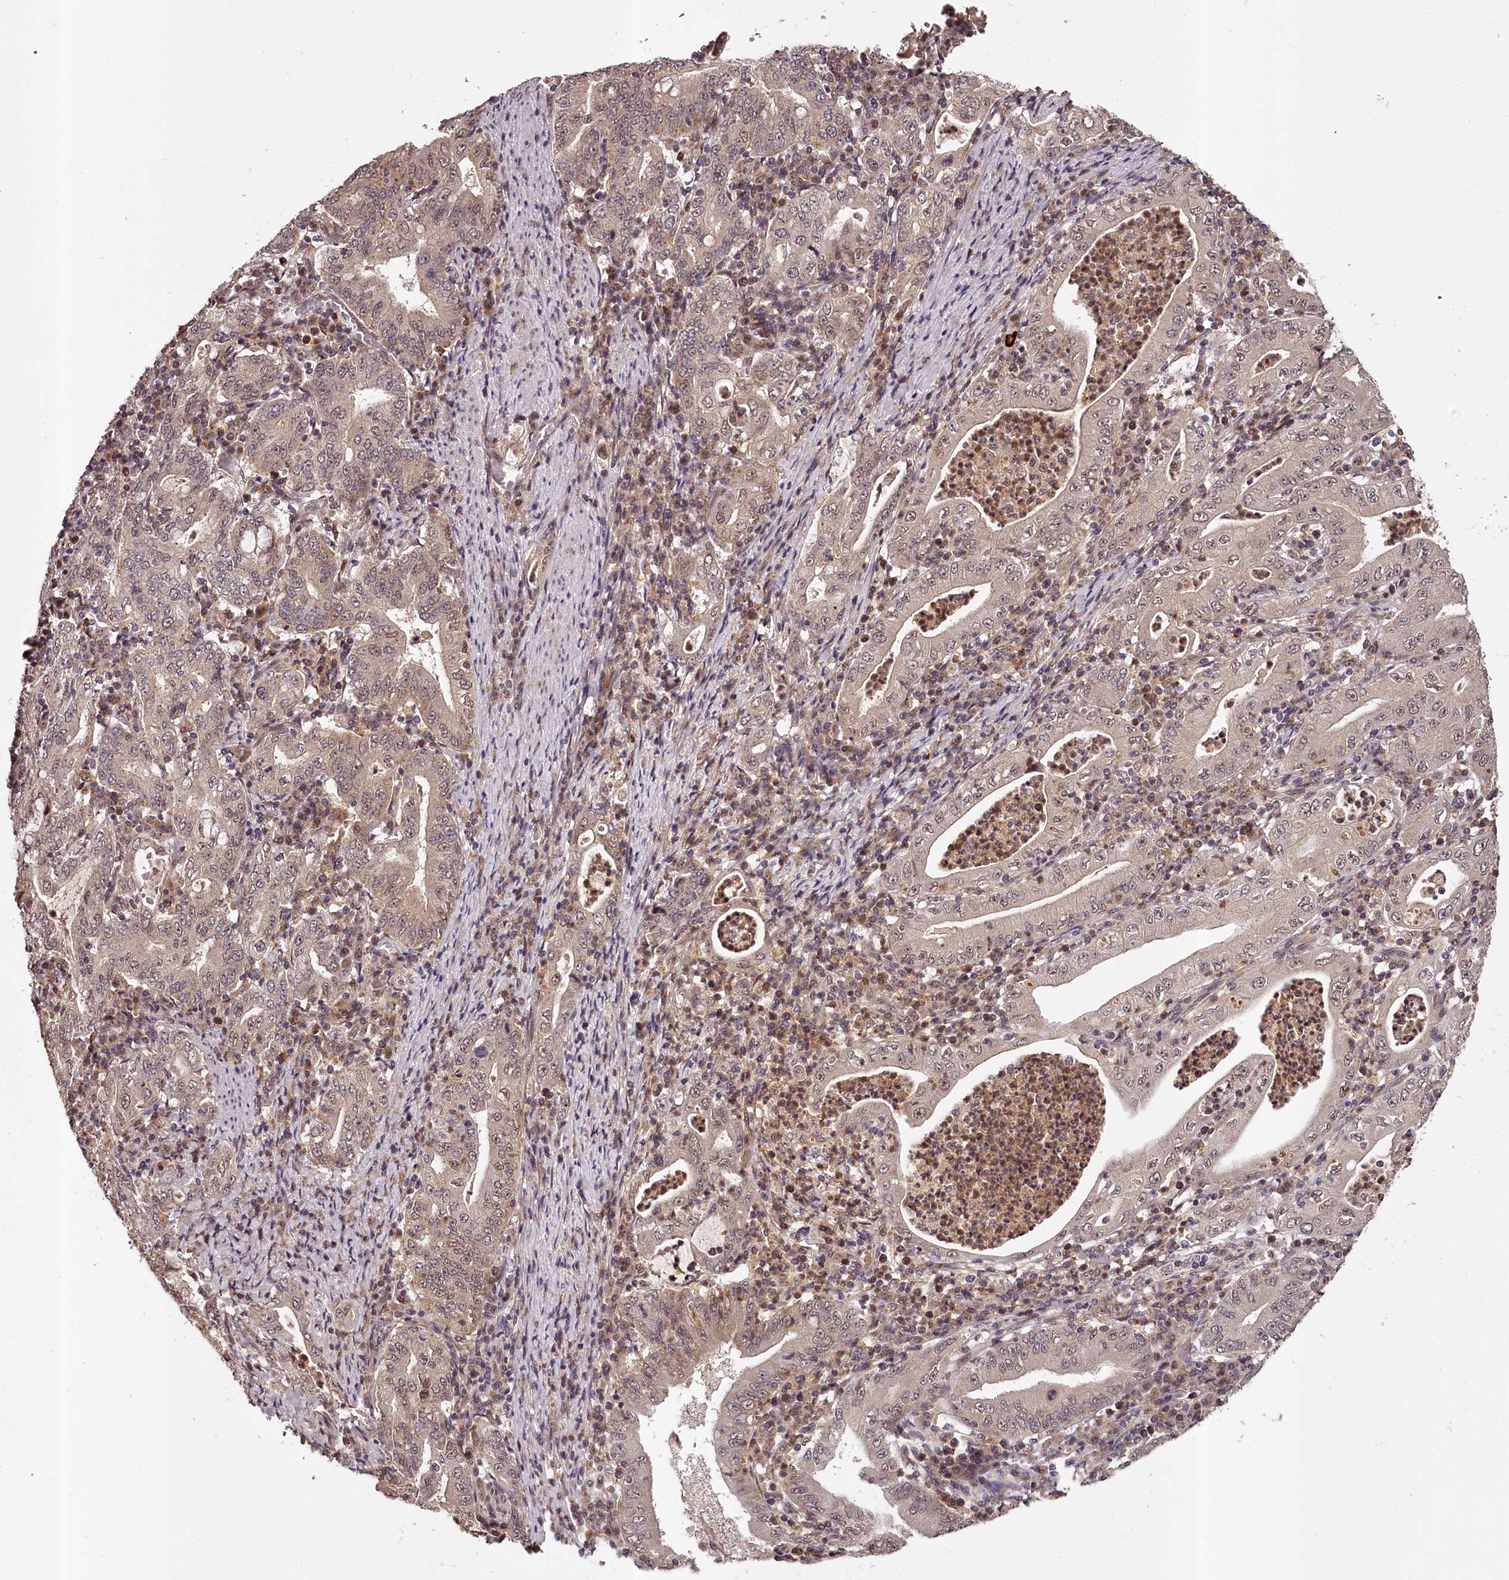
{"staining": {"intensity": "weak", "quantity": ">75%", "location": "cytoplasmic/membranous,nuclear"}, "tissue": "stomach cancer", "cell_type": "Tumor cells", "image_type": "cancer", "snomed": [{"axis": "morphology", "description": "Normal tissue, NOS"}, {"axis": "morphology", "description": "Adenocarcinoma, NOS"}, {"axis": "topography", "description": "Esophagus"}, {"axis": "topography", "description": "Stomach, upper"}, {"axis": "topography", "description": "Peripheral nerve tissue"}], "caption": "The immunohistochemical stain labels weak cytoplasmic/membranous and nuclear staining in tumor cells of stomach cancer tissue.", "gene": "MAML3", "patient": {"sex": "male", "age": 62}}